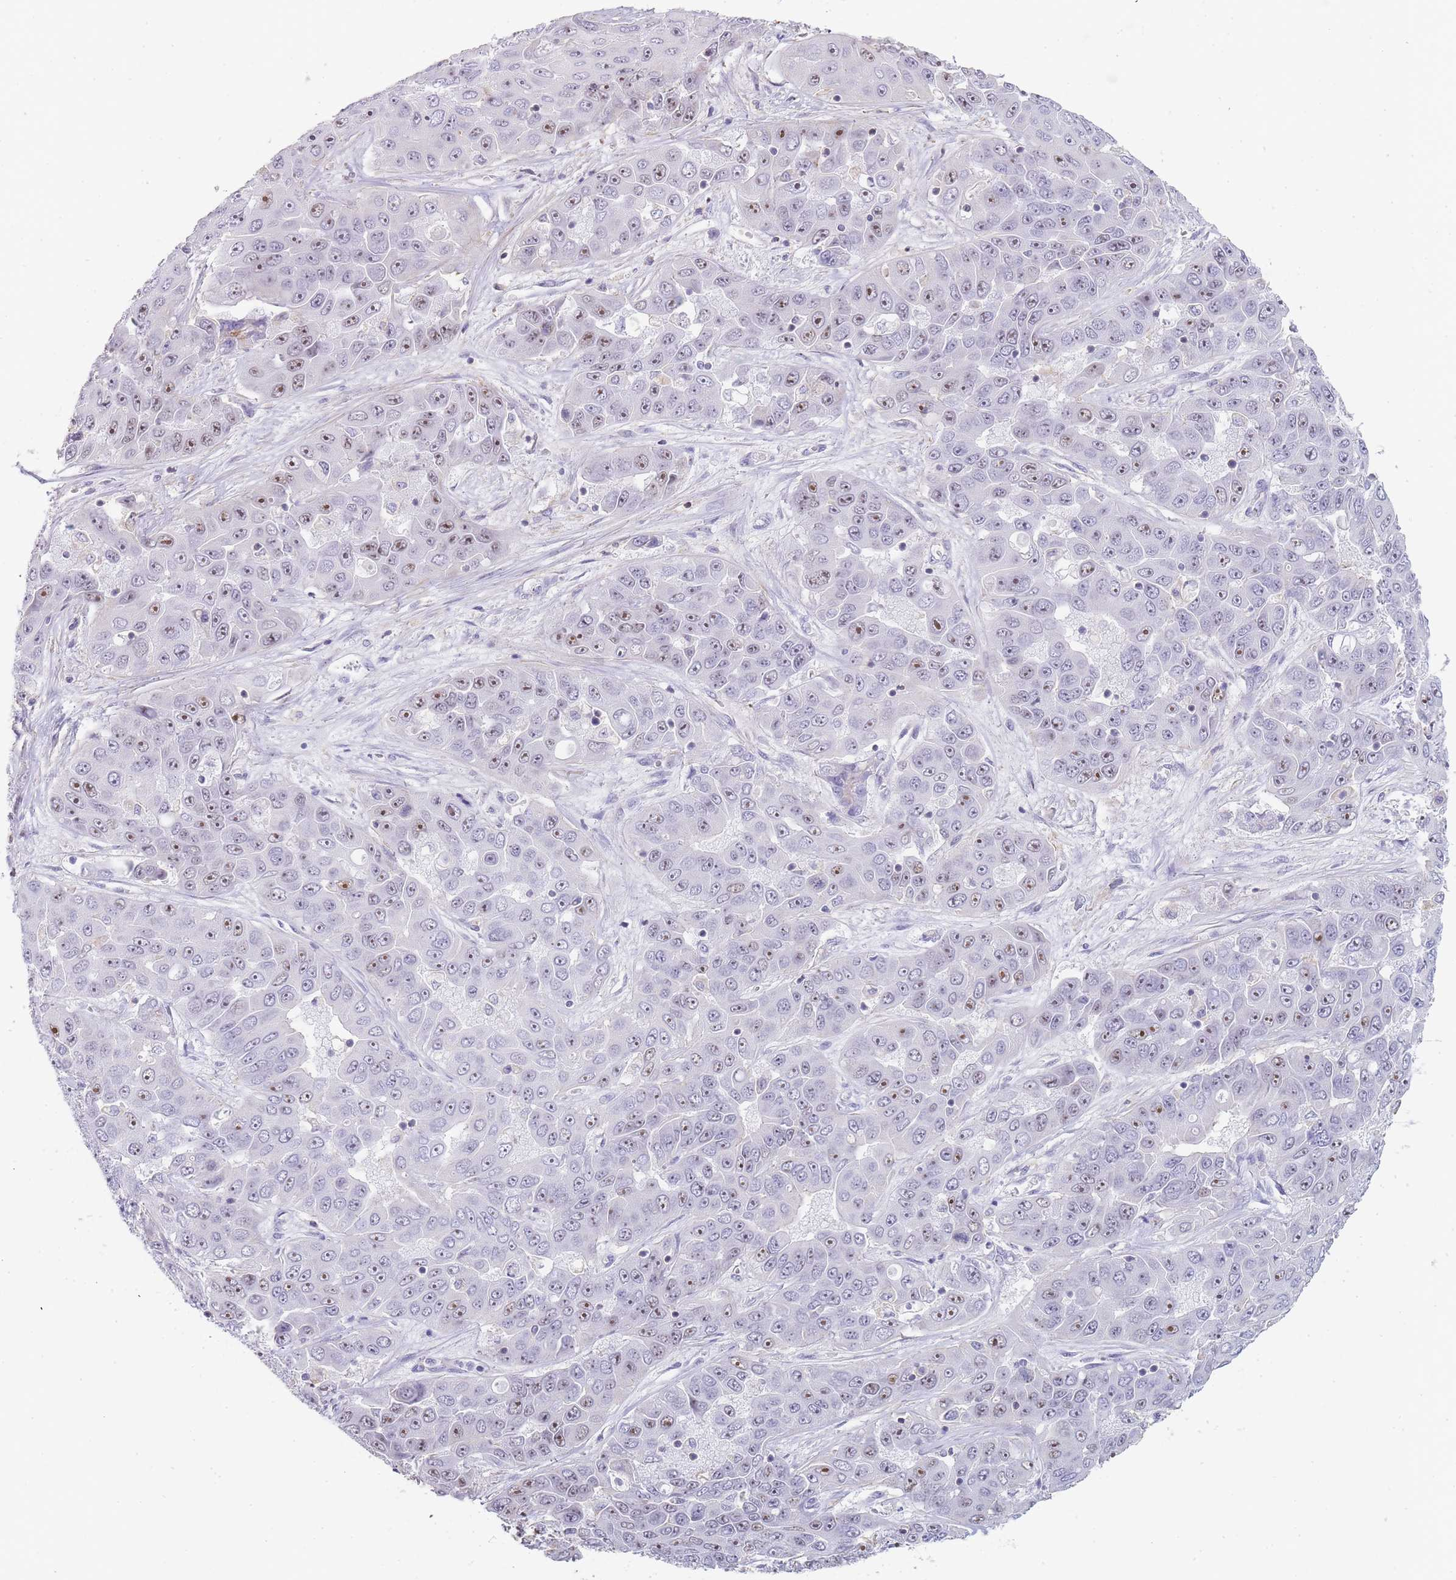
{"staining": {"intensity": "moderate", "quantity": ">75%", "location": "nuclear"}, "tissue": "liver cancer", "cell_type": "Tumor cells", "image_type": "cancer", "snomed": [{"axis": "morphology", "description": "Cholangiocarcinoma"}, {"axis": "topography", "description": "Liver"}], "caption": "Liver cancer was stained to show a protein in brown. There is medium levels of moderate nuclear expression in approximately >75% of tumor cells.", "gene": "NOP14", "patient": {"sex": "female", "age": 52}}